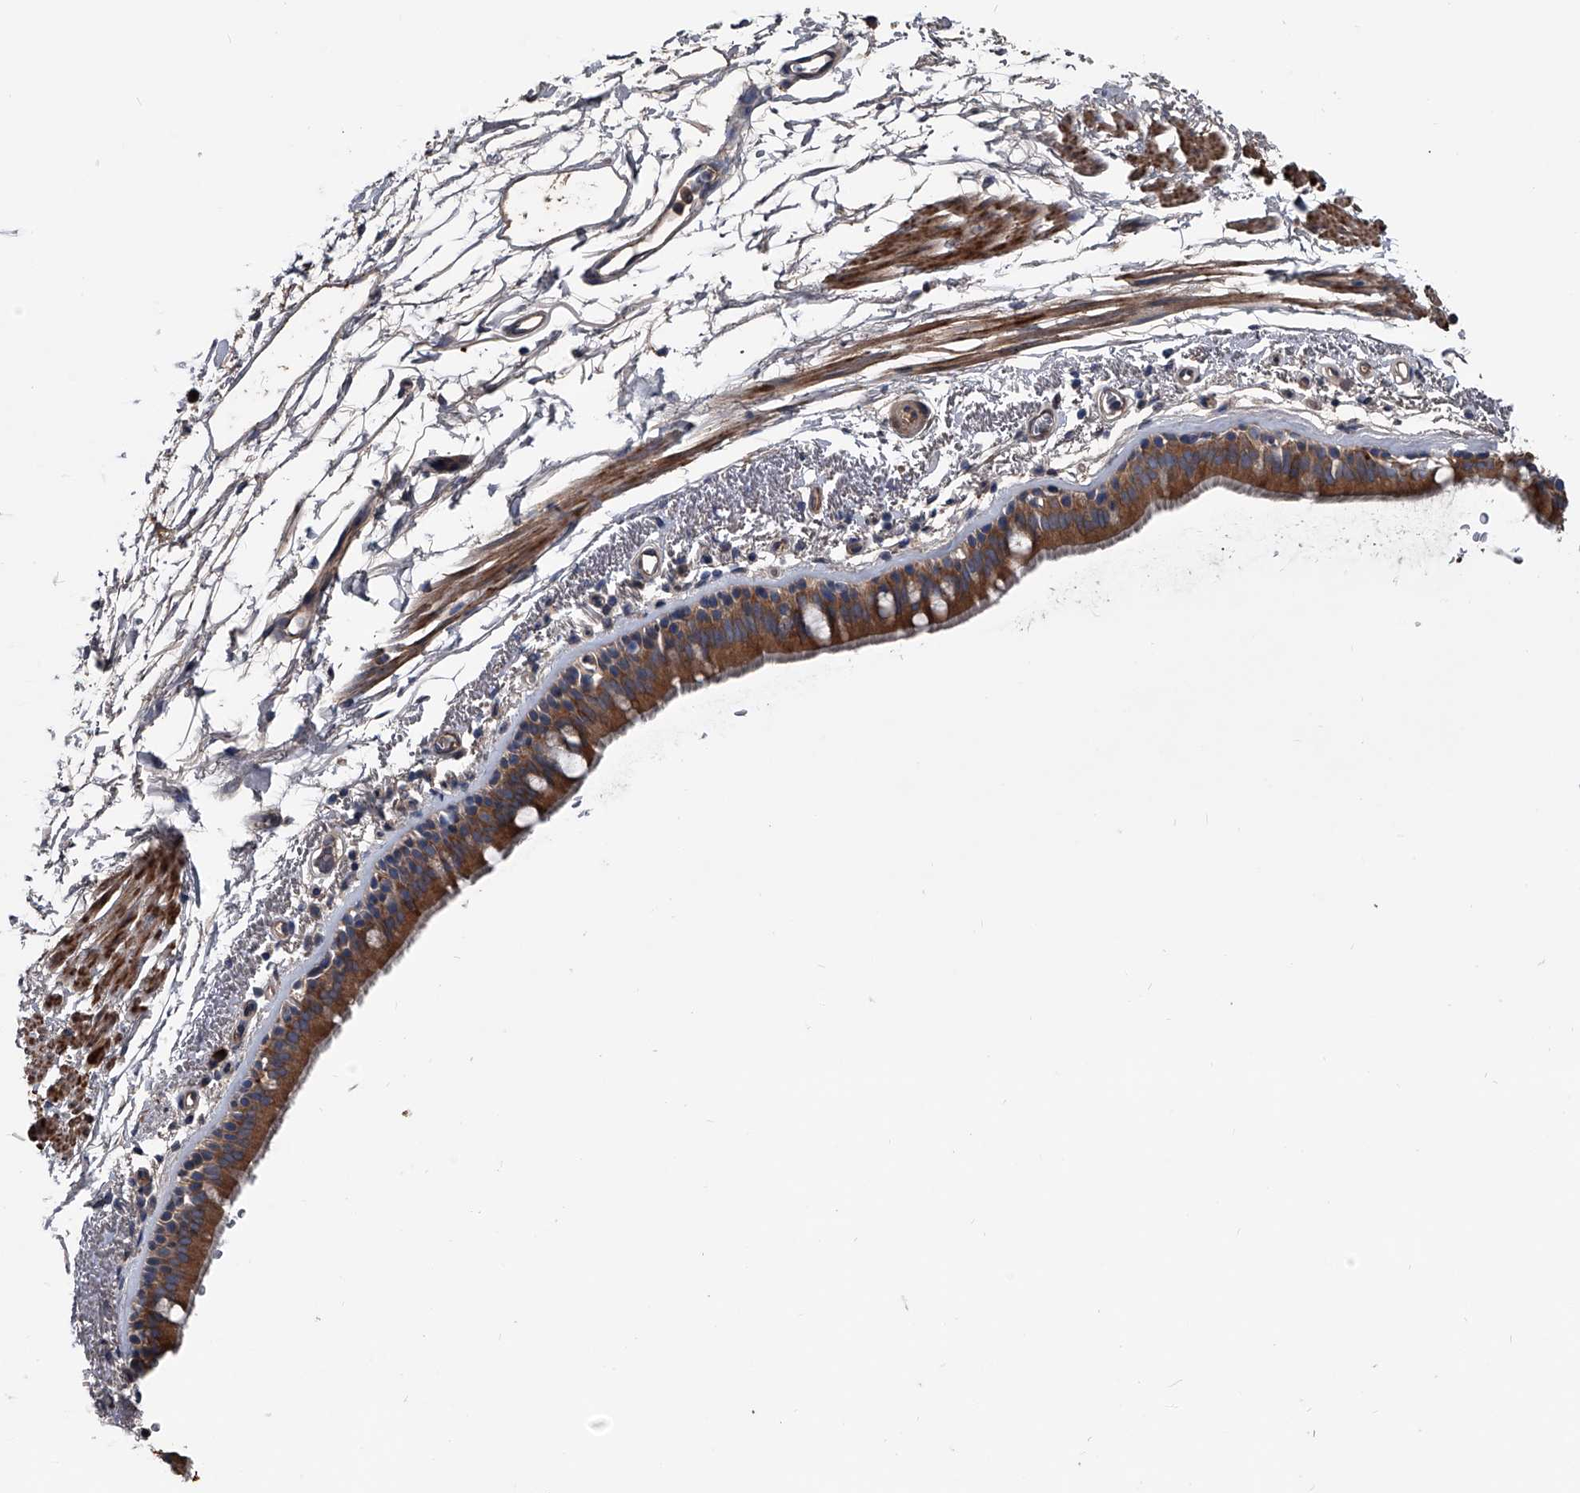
{"staining": {"intensity": "strong", "quantity": "25%-75%", "location": "cytoplasmic/membranous"}, "tissue": "bronchus", "cell_type": "Respiratory epithelial cells", "image_type": "normal", "snomed": [{"axis": "morphology", "description": "Normal tissue, NOS"}, {"axis": "topography", "description": "Lymph node"}, {"axis": "topography", "description": "Bronchus"}], "caption": "A brown stain highlights strong cytoplasmic/membranous positivity of a protein in respiratory epithelial cells of unremarkable human bronchus.", "gene": "KIF13A", "patient": {"sex": "female", "age": 70}}